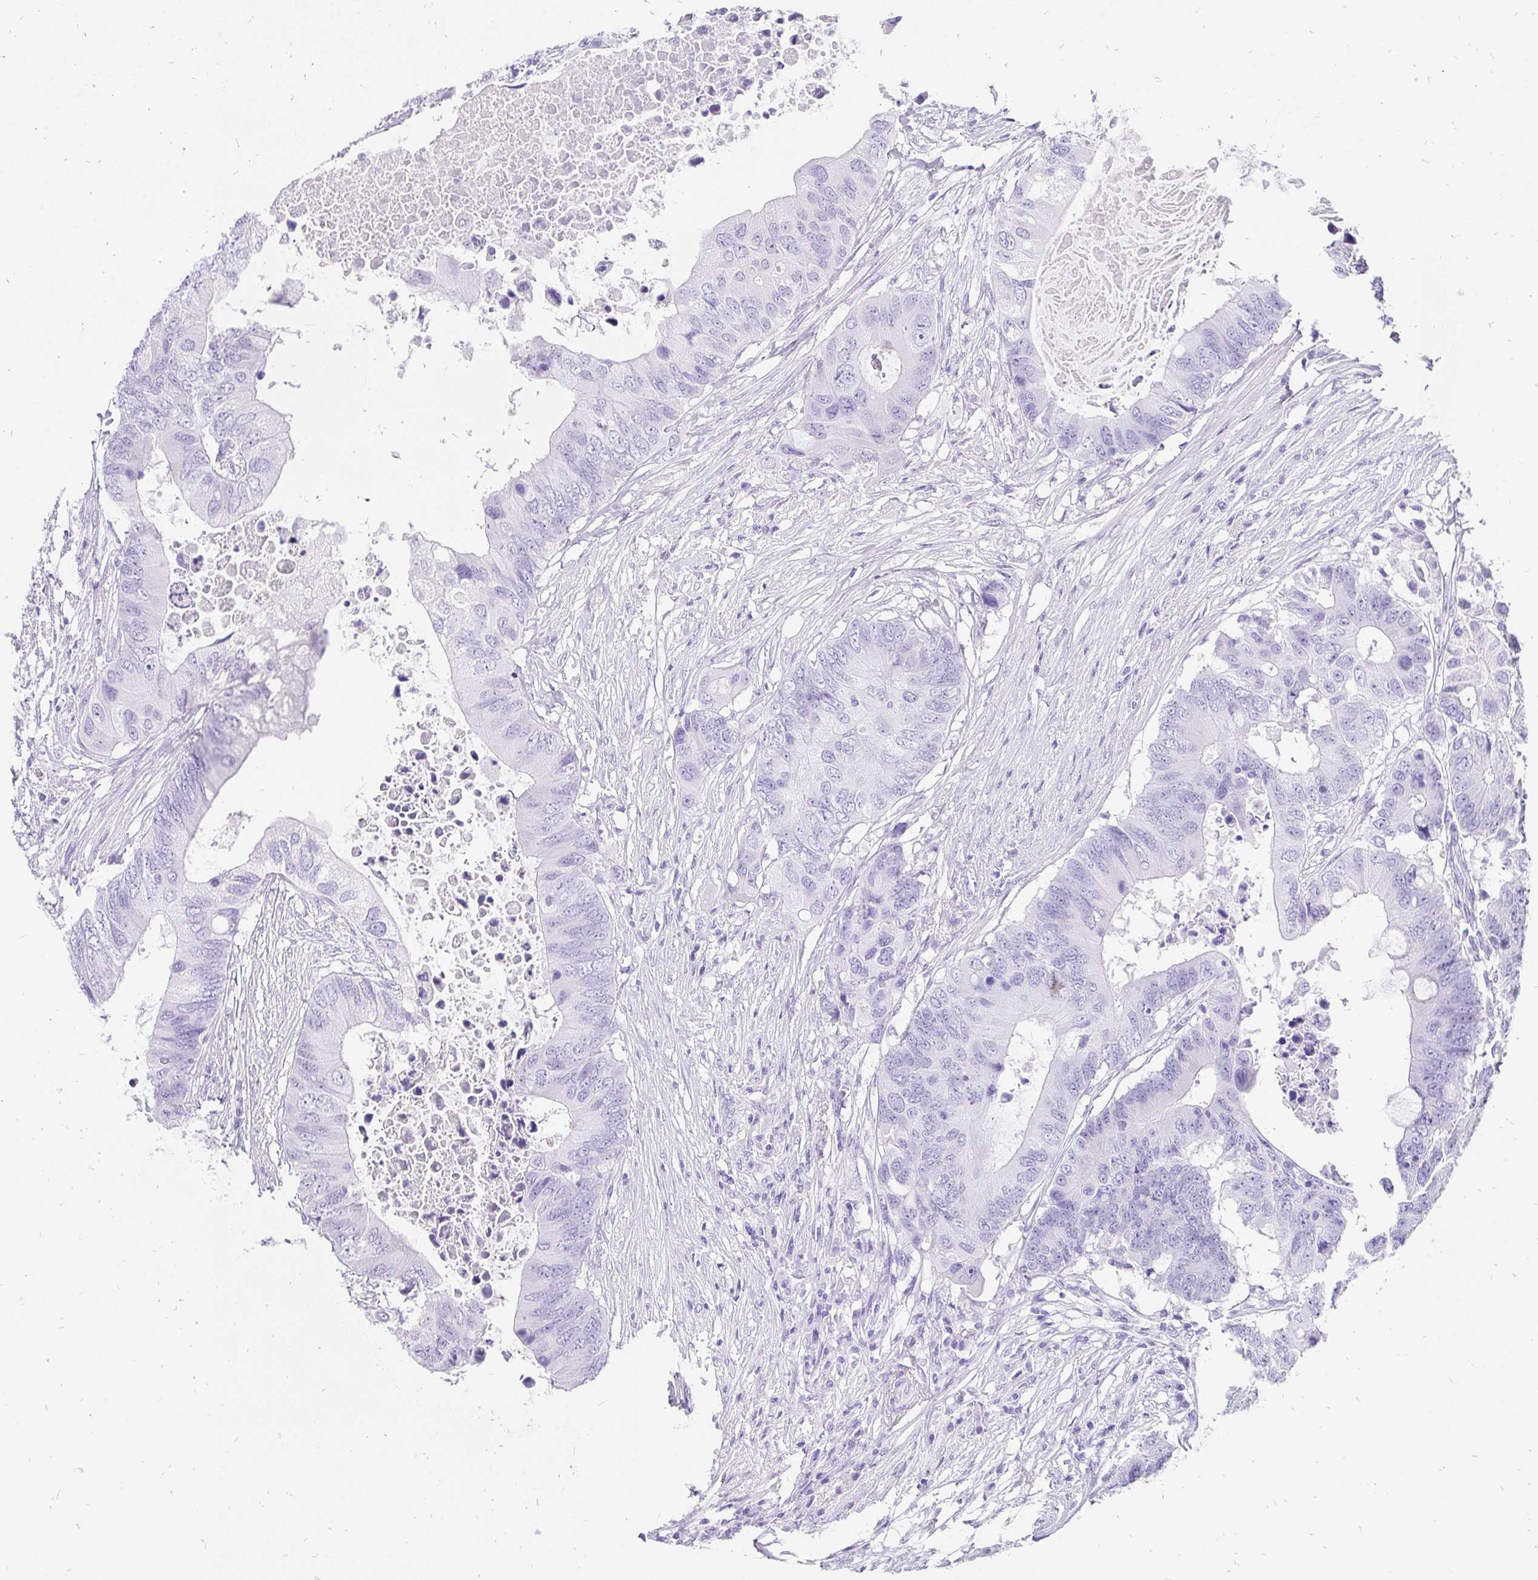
{"staining": {"intensity": "negative", "quantity": "none", "location": "none"}, "tissue": "colorectal cancer", "cell_type": "Tumor cells", "image_type": "cancer", "snomed": [{"axis": "morphology", "description": "Adenocarcinoma, NOS"}, {"axis": "topography", "description": "Colon"}], "caption": "The immunohistochemistry (IHC) histopathology image has no significant expression in tumor cells of colorectal adenocarcinoma tissue.", "gene": "KRT13", "patient": {"sex": "male", "age": 71}}